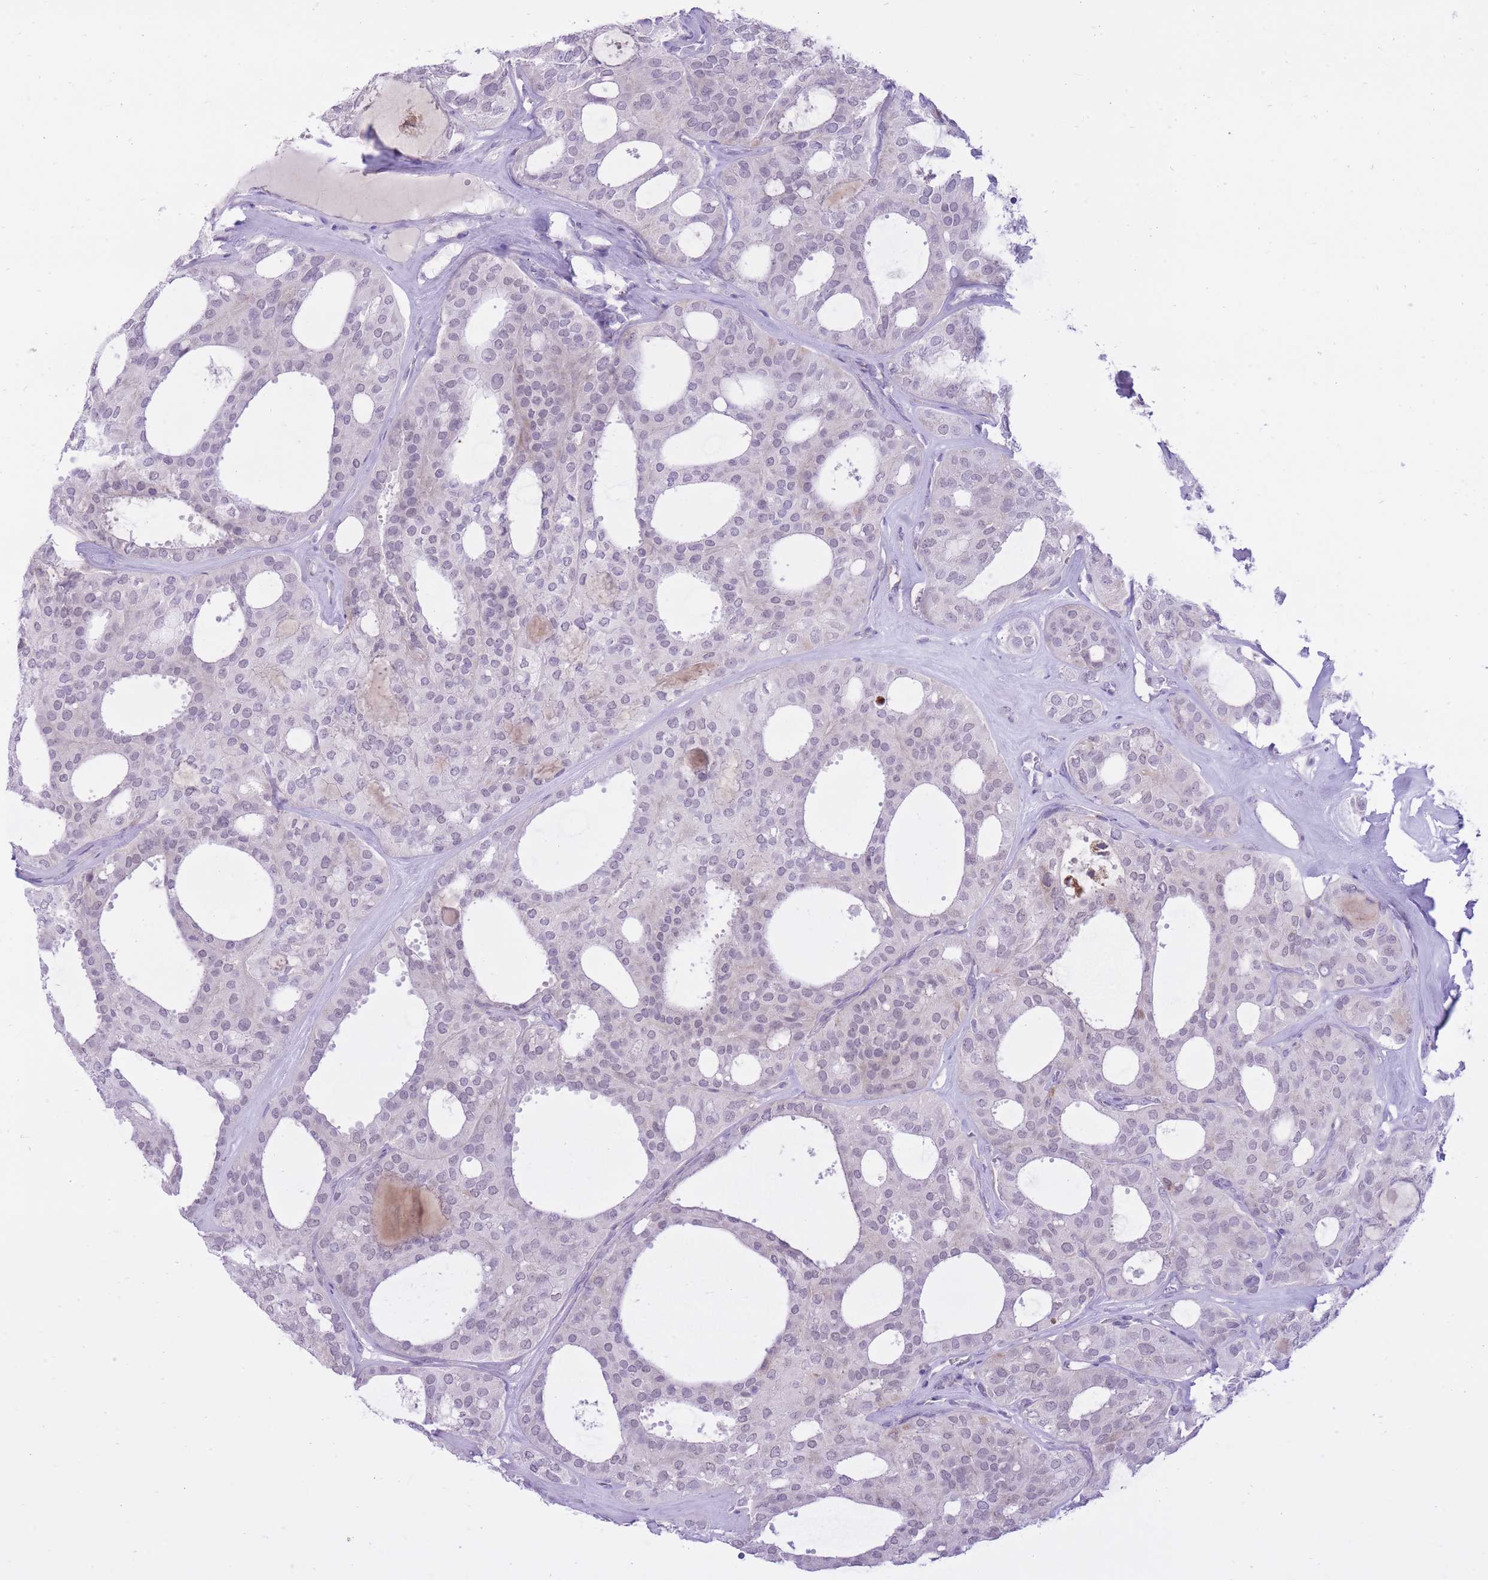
{"staining": {"intensity": "negative", "quantity": "none", "location": "none"}, "tissue": "thyroid cancer", "cell_type": "Tumor cells", "image_type": "cancer", "snomed": [{"axis": "morphology", "description": "Follicular adenoma carcinoma, NOS"}, {"axis": "topography", "description": "Thyroid gland"}], "caption": "The photomicrograph shows no staining of tumor cells in thyroid follicular adenoma carcinoma.", "gene": "DENND2D", "patient": {"sex": "male", "age": 75}}